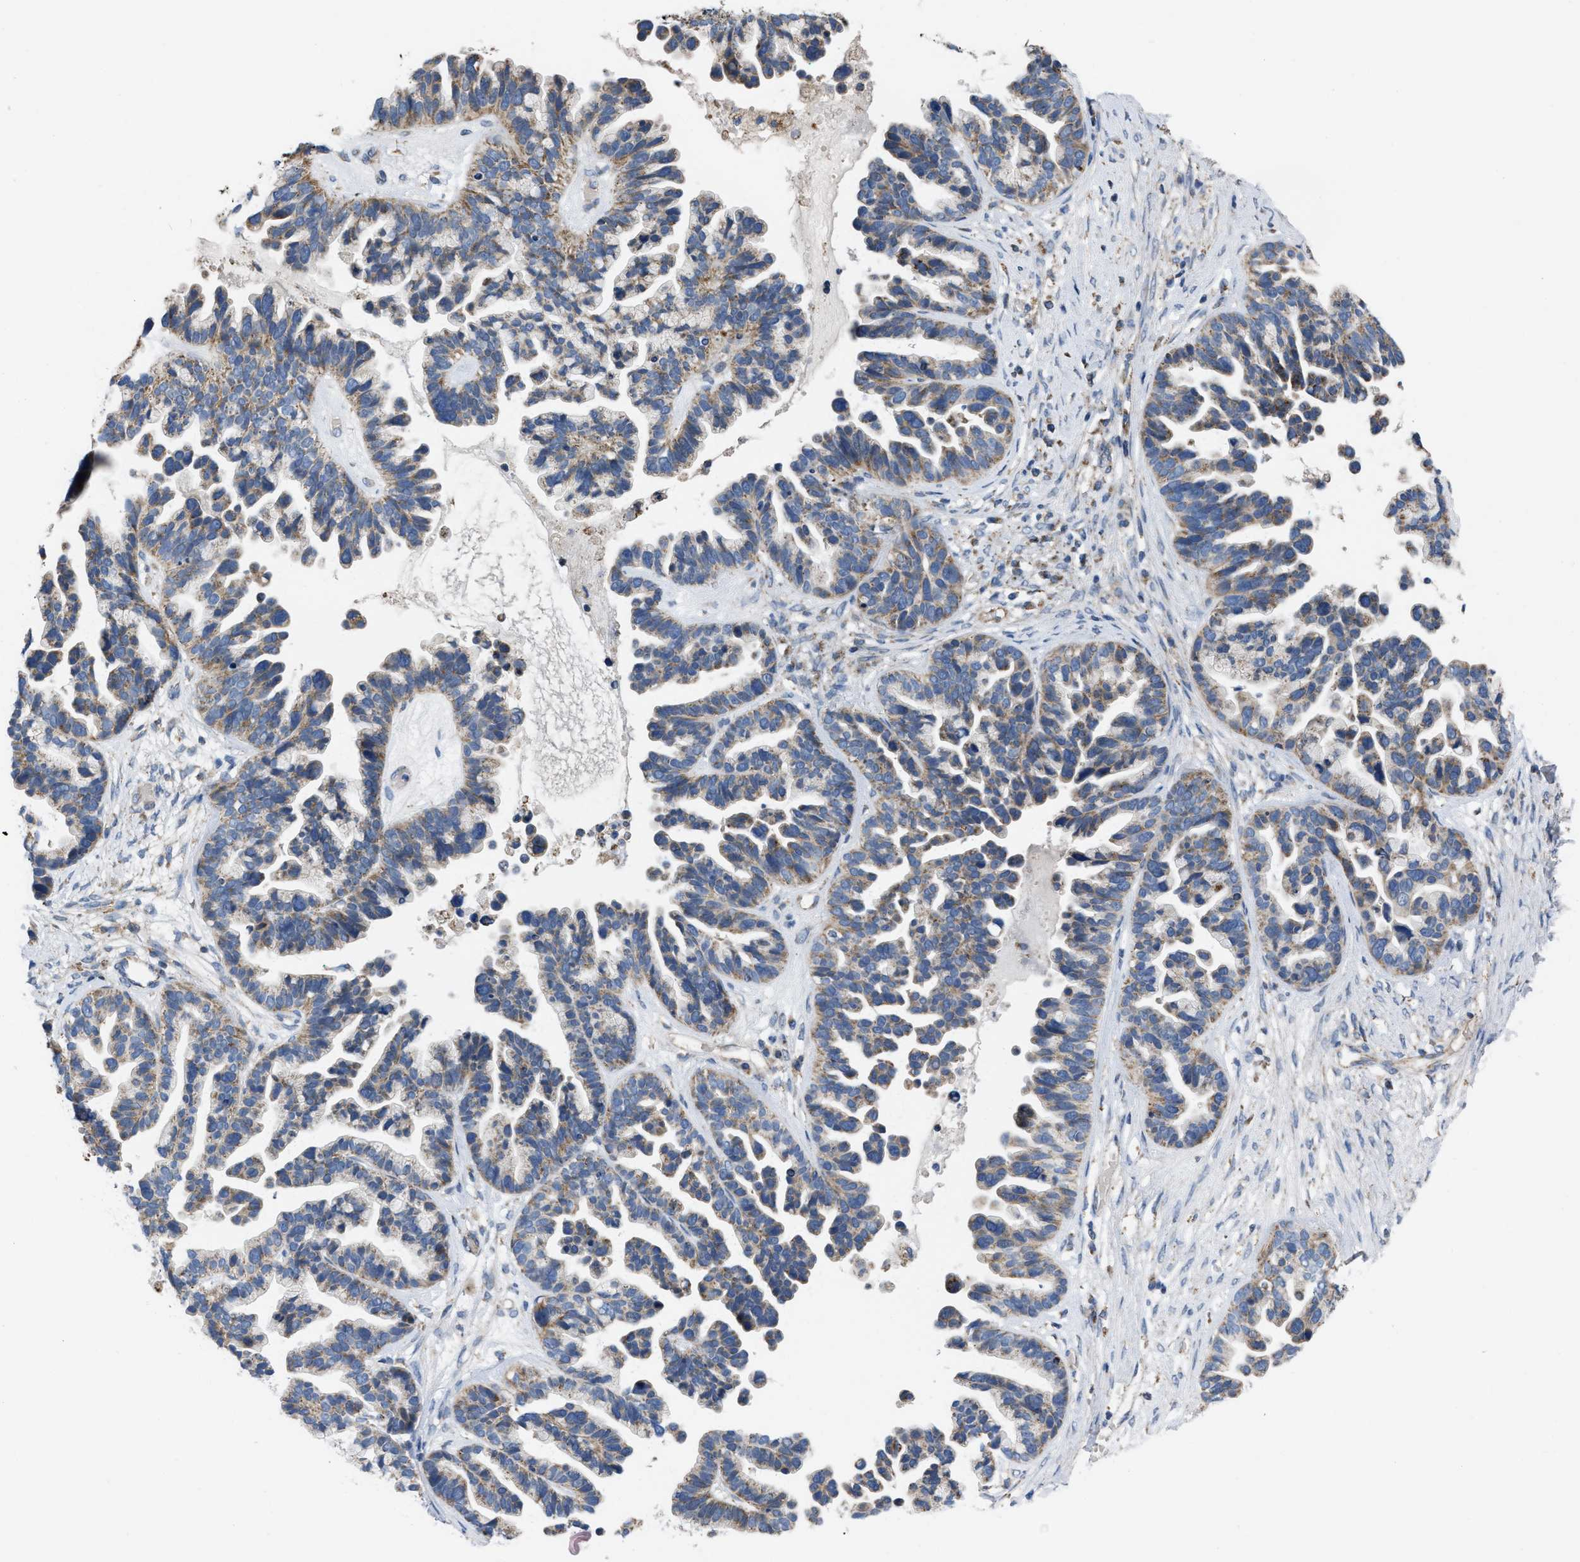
{"staining": {"intensity": "weak", "quantity": ">75%", "location": "cytoplasmic/membranous"}, "tissue": "ovarian cancer", "cell_type": "Tumor cells", "image_type": "cancer", "snomed": [{"axis": "morphology", "description": "Cystadenocarcinoma, serous, NOS"}, {"axis": "topography", "description": "Ovary"}], "caption": "Ovarian cancer (serous cystadenocarcinoma) tissue reveals weak cytoplasmic/membranous expression in approximately >75% of tumor cells", "gene": "BCL10", "patient": {"sex": "female", "age": 56}}